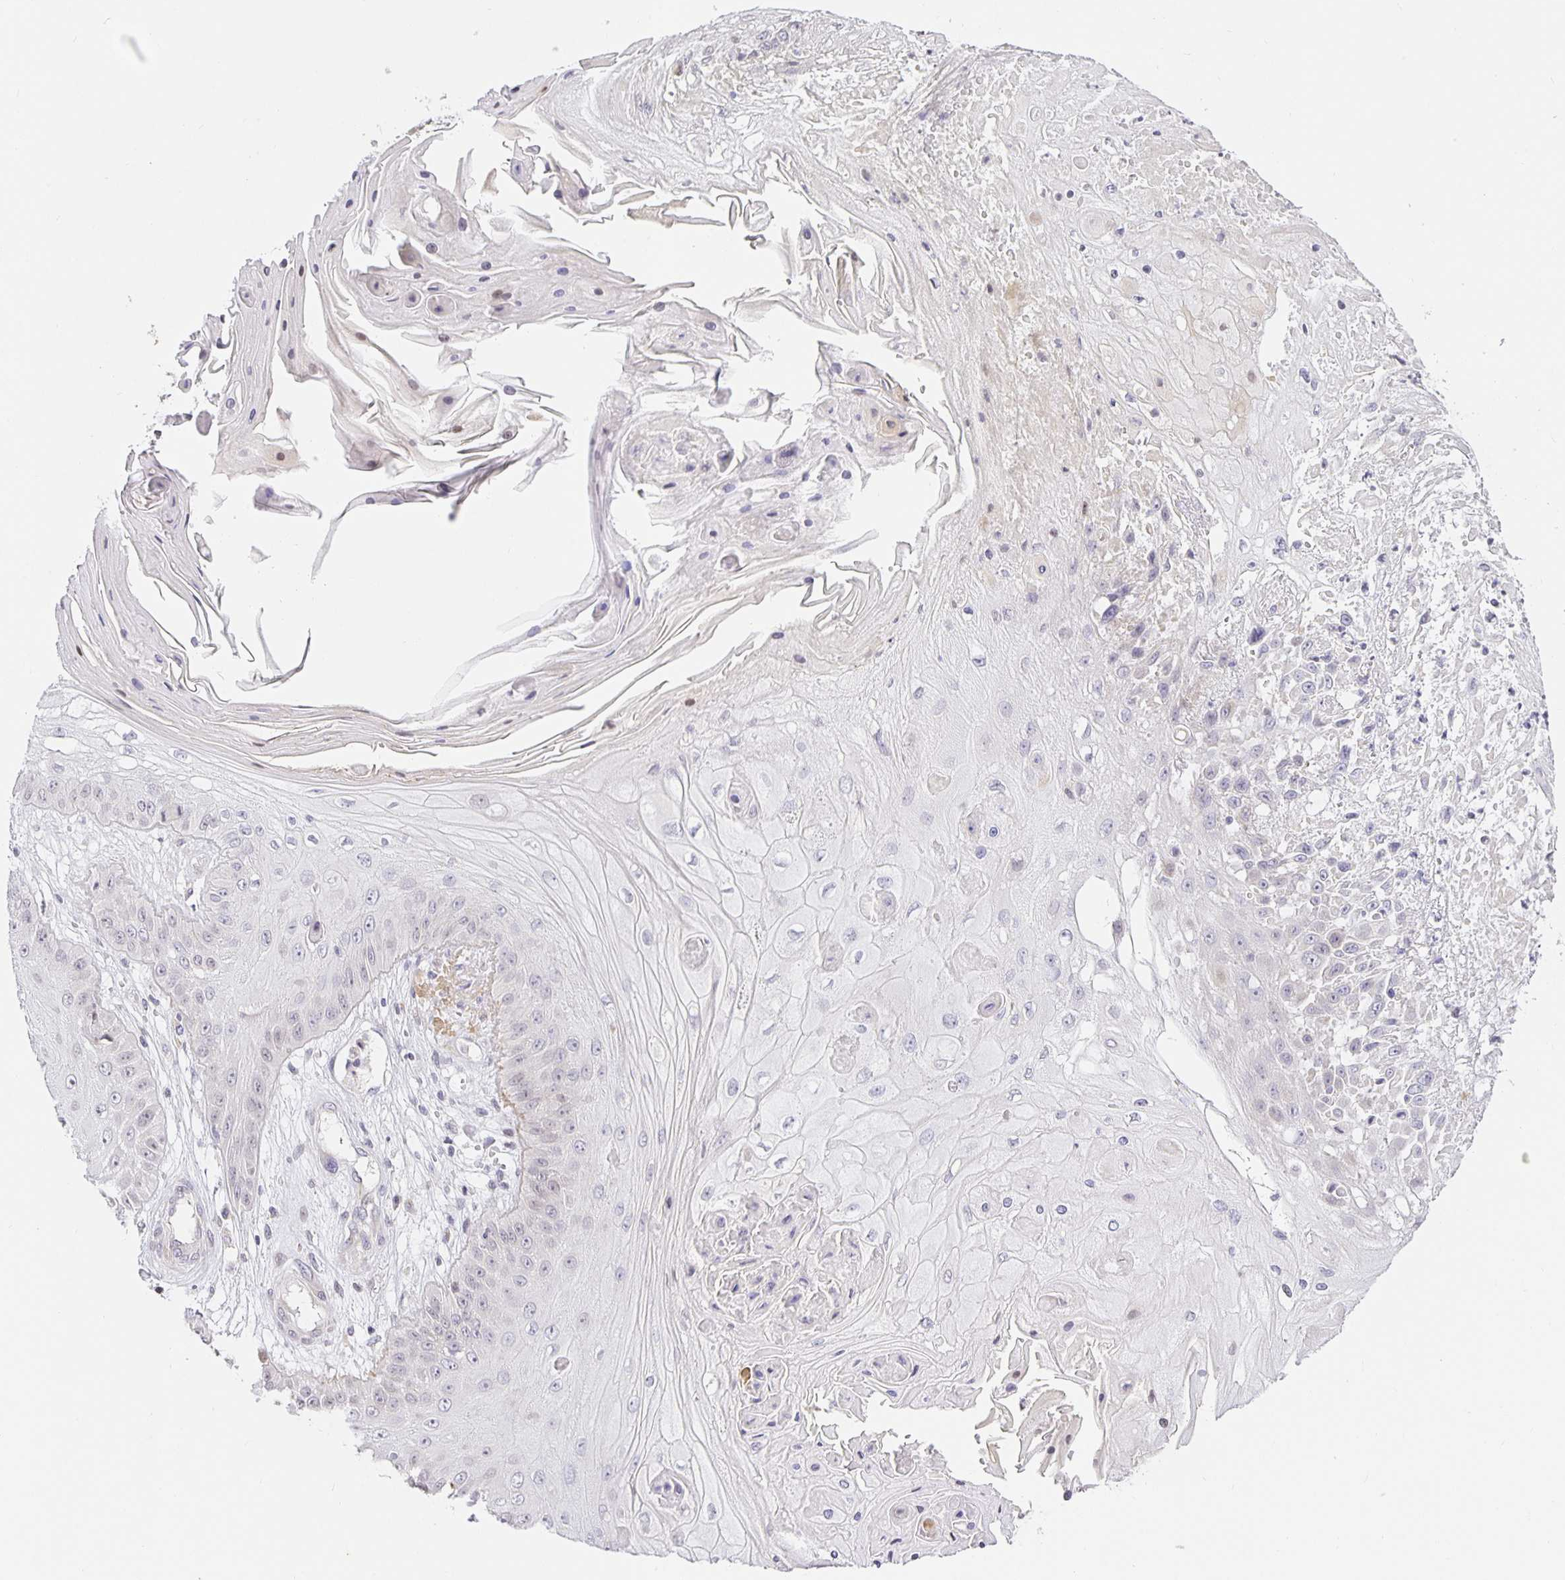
{"staining": {"intensity": "negative", "quantity": "none", "location": "none"}, "tissue": "skin cancer", "cell_type": "Tumor cells", "image_type": "cancer", "snomed": [{"axis": "morphology", "description": "Squamous cell carcinoma, NOS"}, {"axis": "topography", "description": "Skin"}], "caption": "This is an immunohistochemistry (IHC) image of human skin cancer. There is no staining in tumor cells.", "gene": "TJP3", "patient": {"sex": "male", "age": 70}}